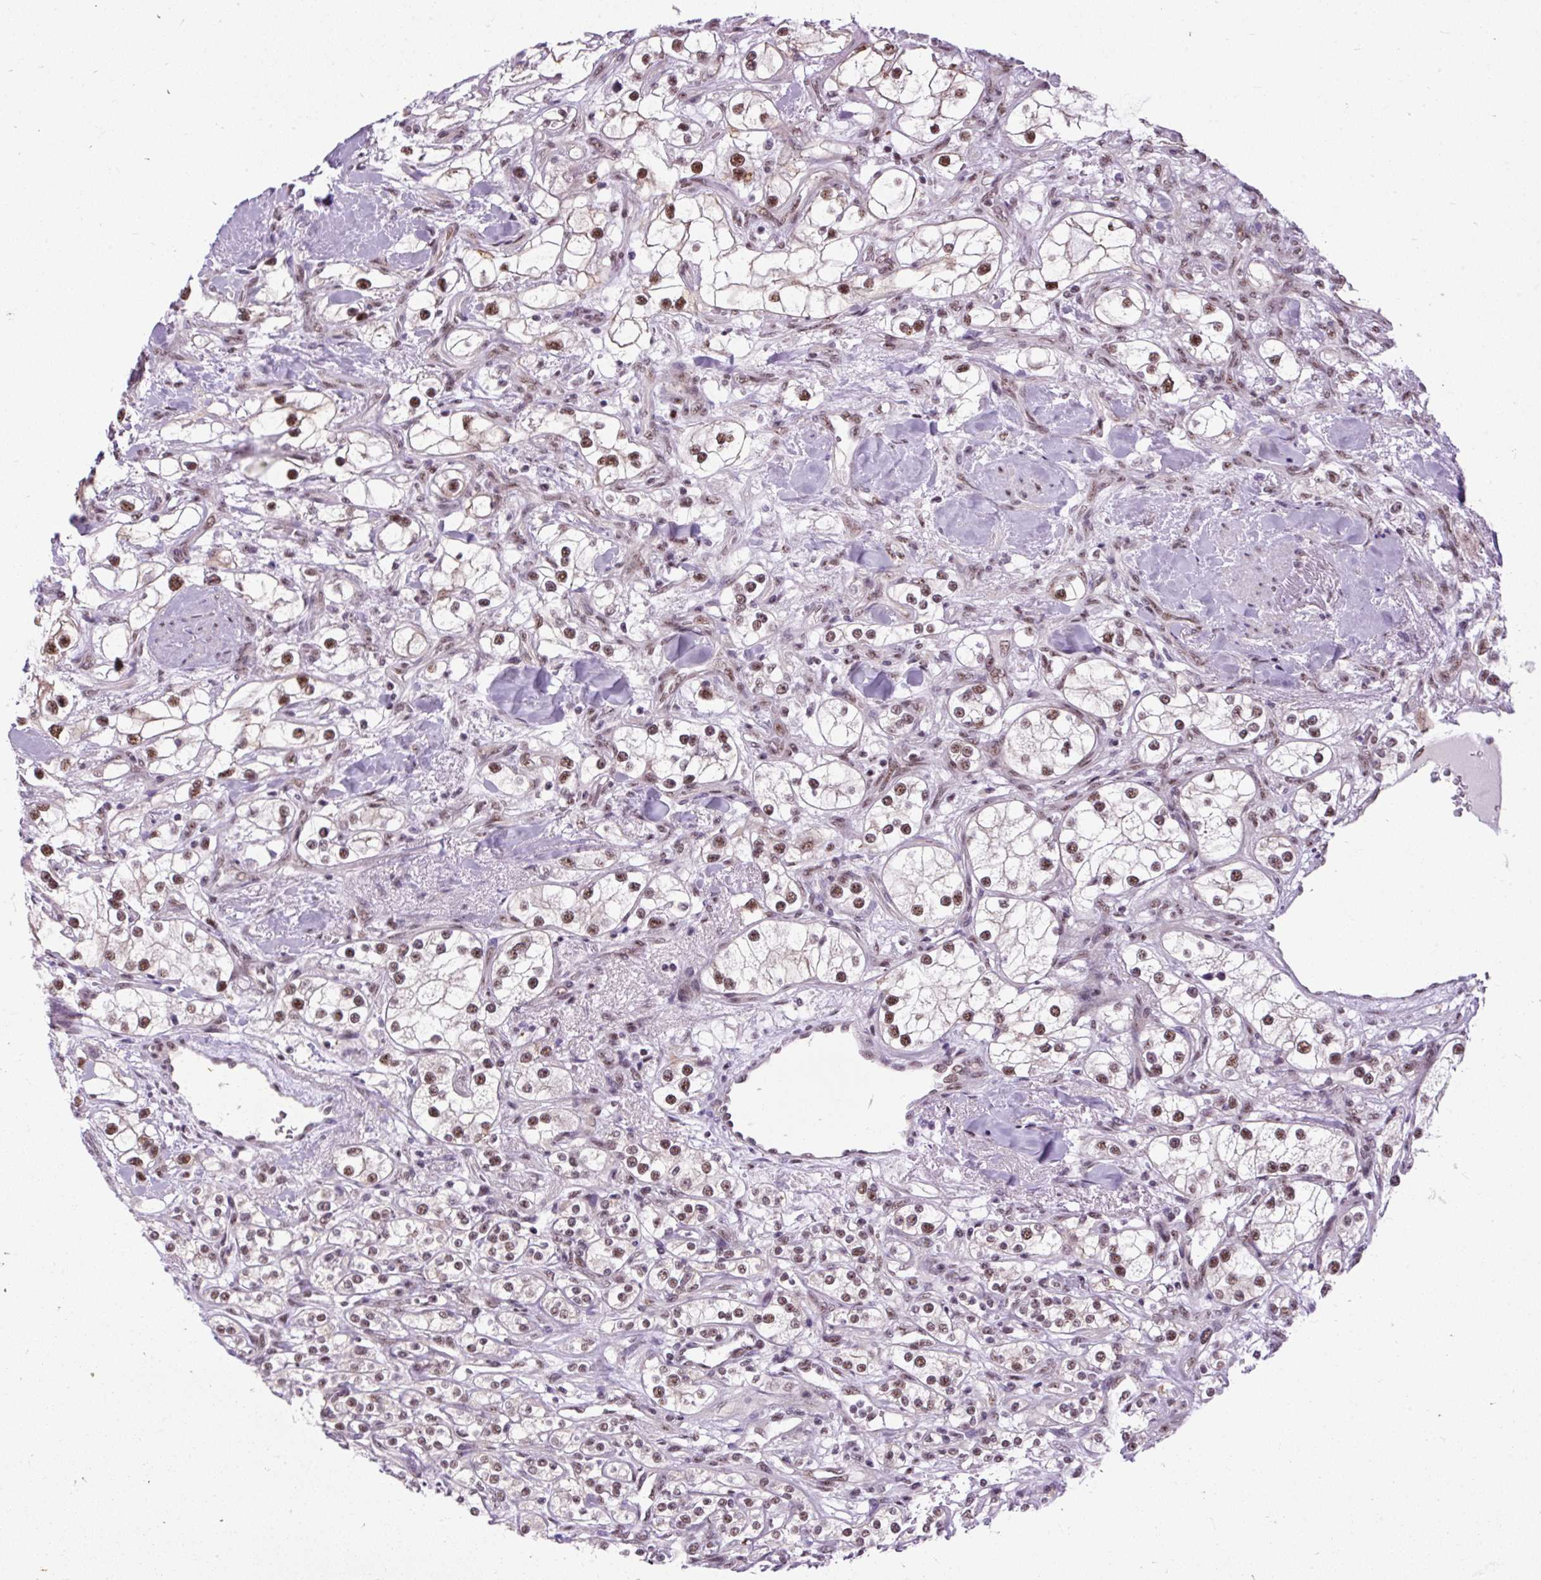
{"staining": {"intensity": "moderate", "quantity": ">75%", "location": "nuclear"}, "tissue": "renal cancer", "cell_type": "Tumor cells", "image_type": "cancer", "snomed": [{"axis": "morphology", "description": "Adenocarcinoma, NOS"}, {"axis": "topography", "description": "Kidney"}], "caption": "Moderate nuclear expression for a protein is present in about >75% of tumor cells of renal cancer (adenocarcinoma) using immunohistochemistry.", "gene": "SMC5", "patient": {"sex": "male", "age": 77}}